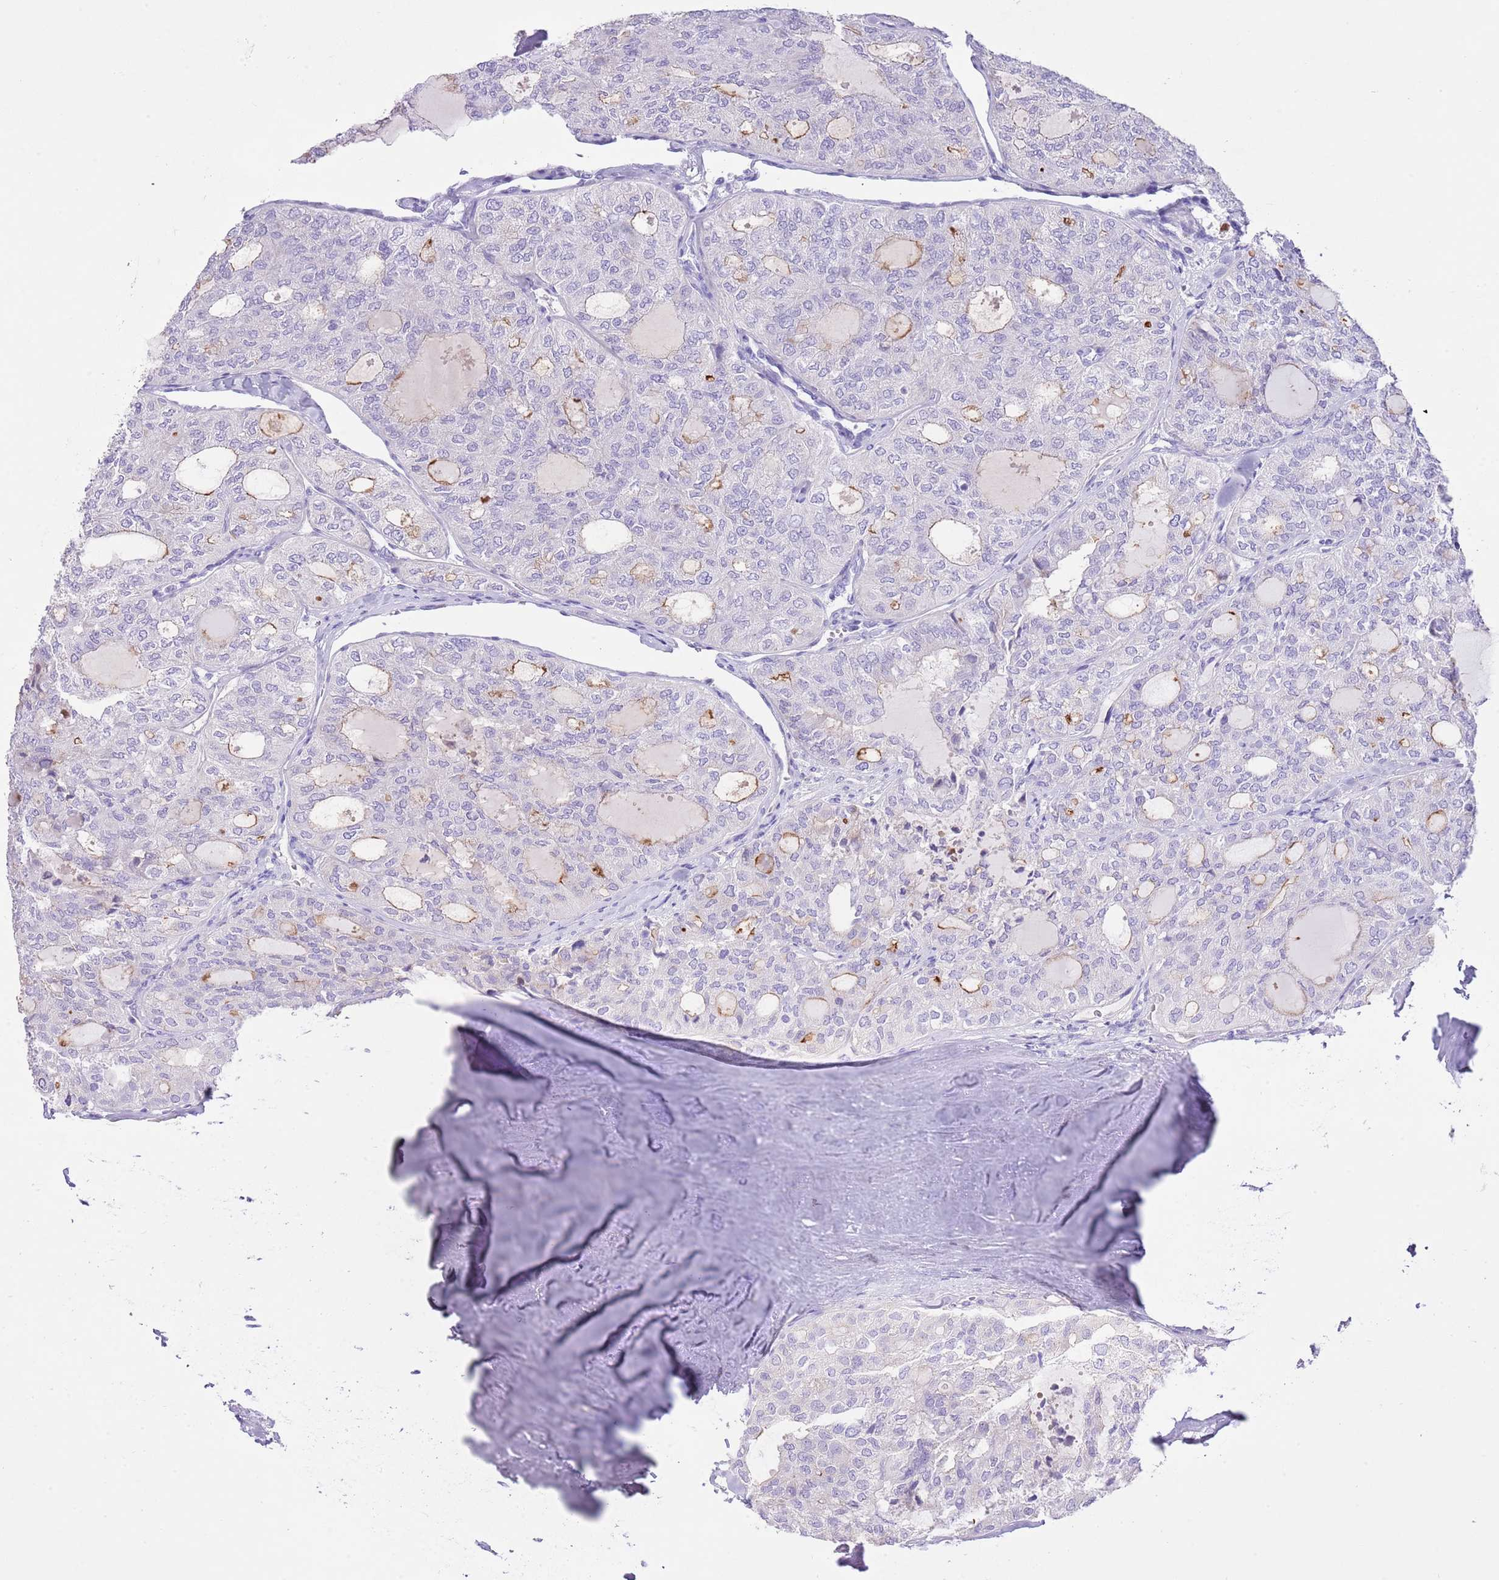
{"staining": {"intensity": "negative", "quantity": "none", "location": "none"}, "tissue": "thyroid cancer", "cell_type": "Tumor cells", "image_type": "cancer", "snomed": [{"axis": "morphology", "description": "Follicular adenoma carcinoma, NOS"}, {"axis": "topography", "description": "Thyroid gland"}], "caption": "Immunohistochemical staining of follicular adenoma carcinoma (thyroid) reveals no significant expression in tumor cells.", "gene": "CLEC2A", "patient": {"sex": "male", "age": 75}}